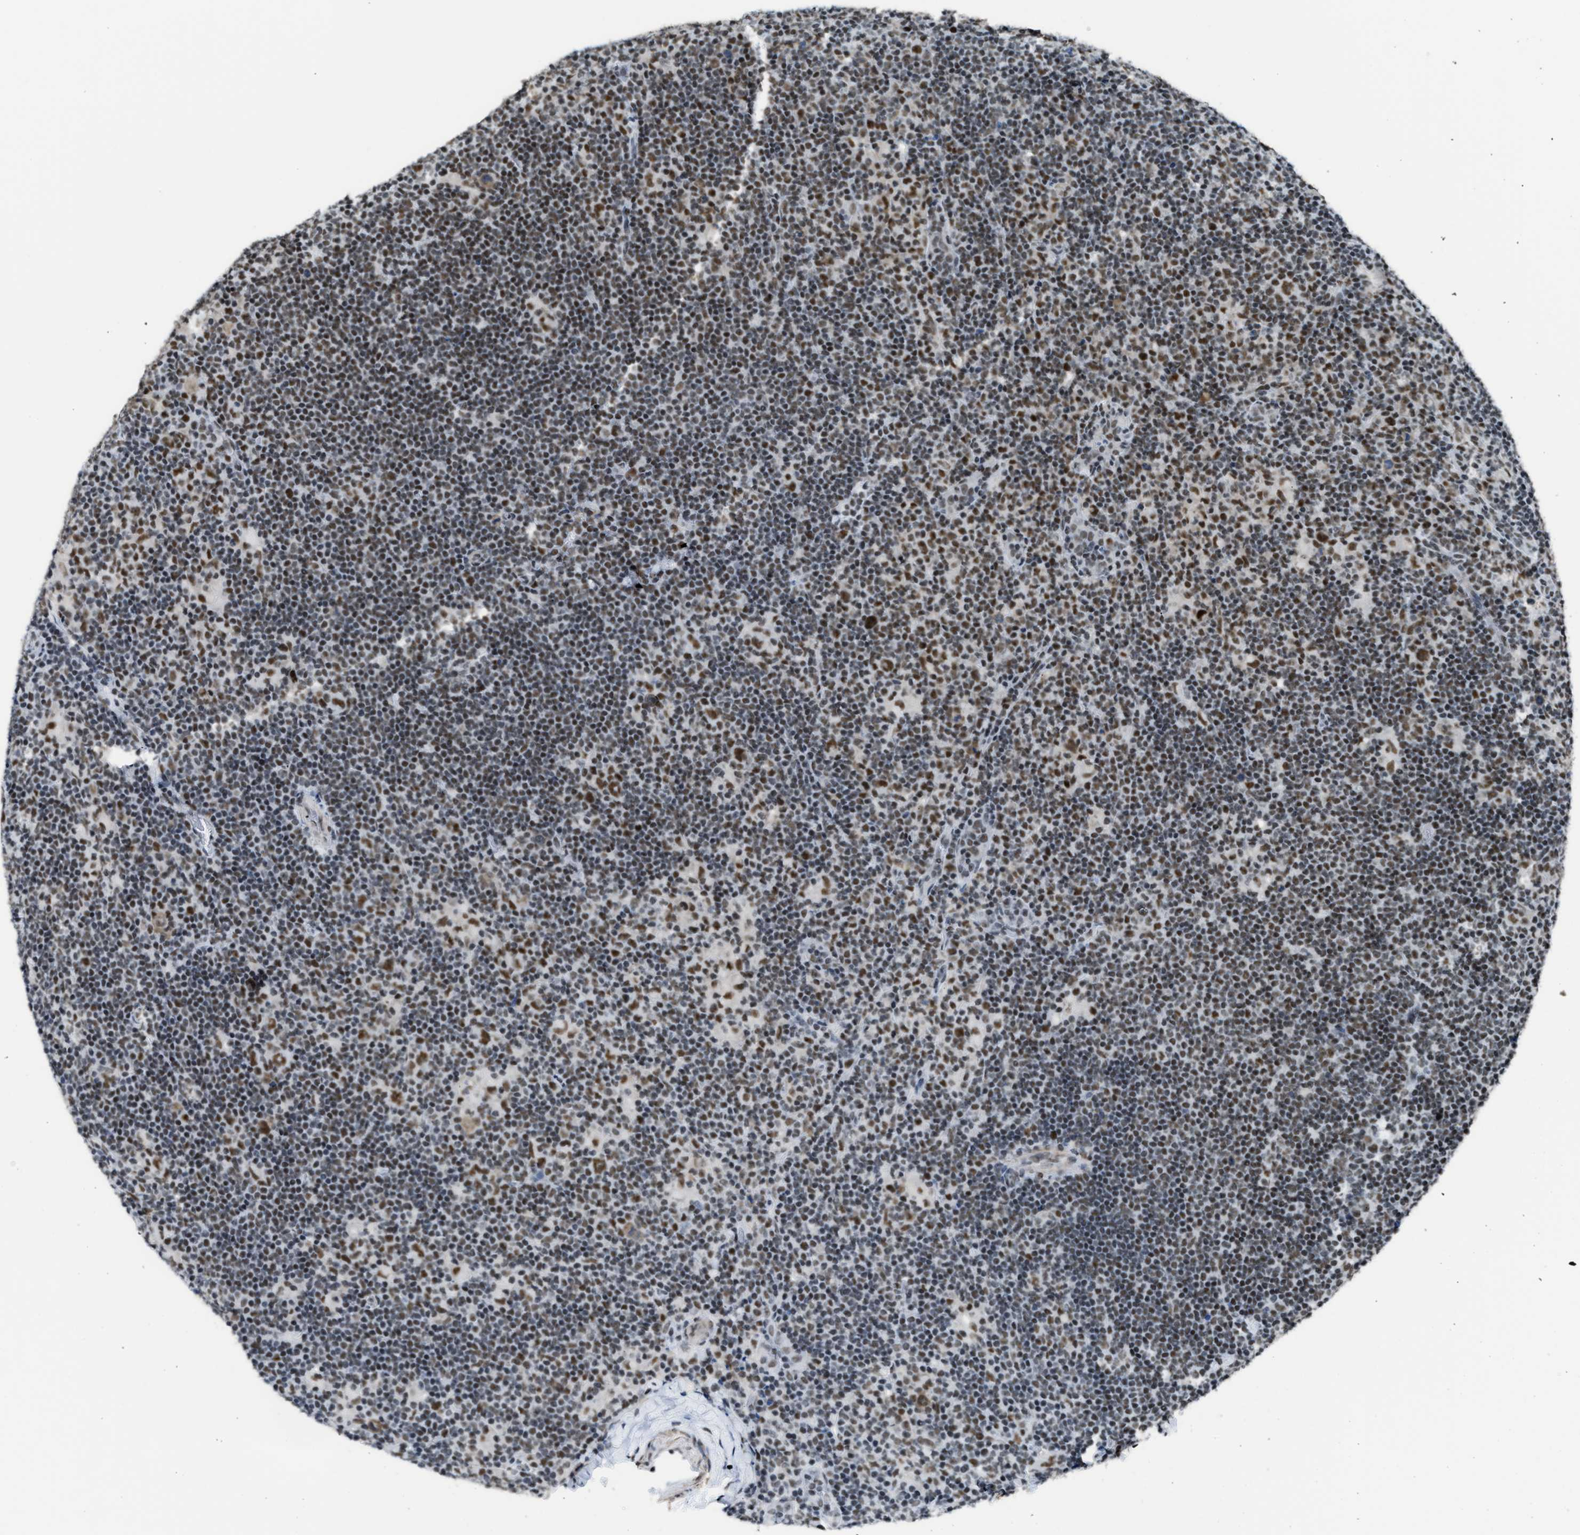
{"staining": {"intensity": "strong", "quantity": ">75%", "location": "nuclear"}, "tissue": "lymphoma", "cell_type": "Tumor cells", "image_type": "cancer", "snomed": [{"axis": "morphology", "description": "Hodgkin's disease, NOS"}, {"axis": "topography", "description": "Lymph node"}], "caption": "Human lymphoma stained for a protein (brown) demonstrates strong nuclear positive staining in about >75% of tumor cells.", "gene": "SCAF4", "patient": {"sex": "female", "age": 57}}